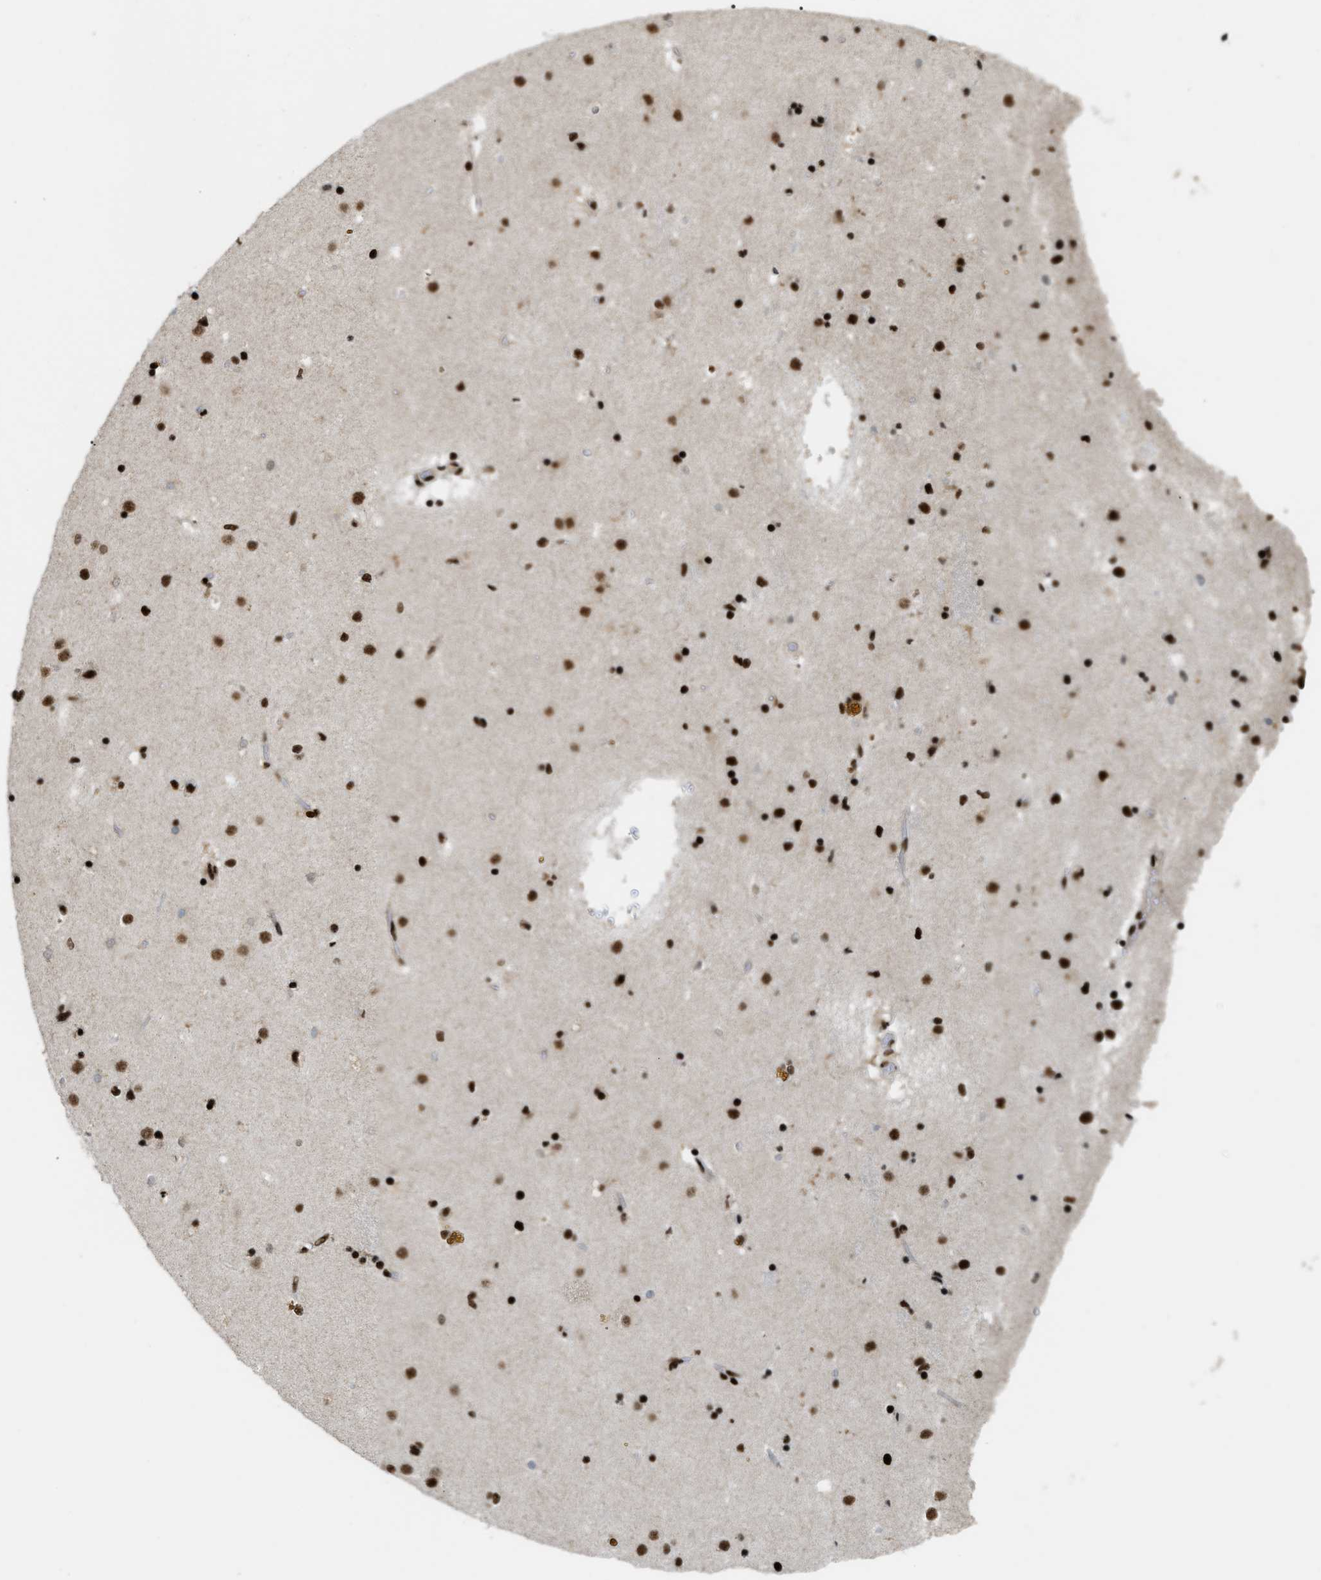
{"staining": {"intensity": "strong", "quantity": ">75%", "location": "nuclear"}, "tissue": "caudate", "cell_type": "Glial cells", "image_type": "normal", "snomed": [{"axis": "morphology", "description": "Normal tissue, NOS"}, {"axis": "topography", "description": "Lateral ventricle wall"}], "caption": "Protein positivity by IHC reveals strong nuclear staining in about >75% of glial cells in benign caudate.", "gene": "NUMA1", "patient": {"sex": "male", "age": 70}}